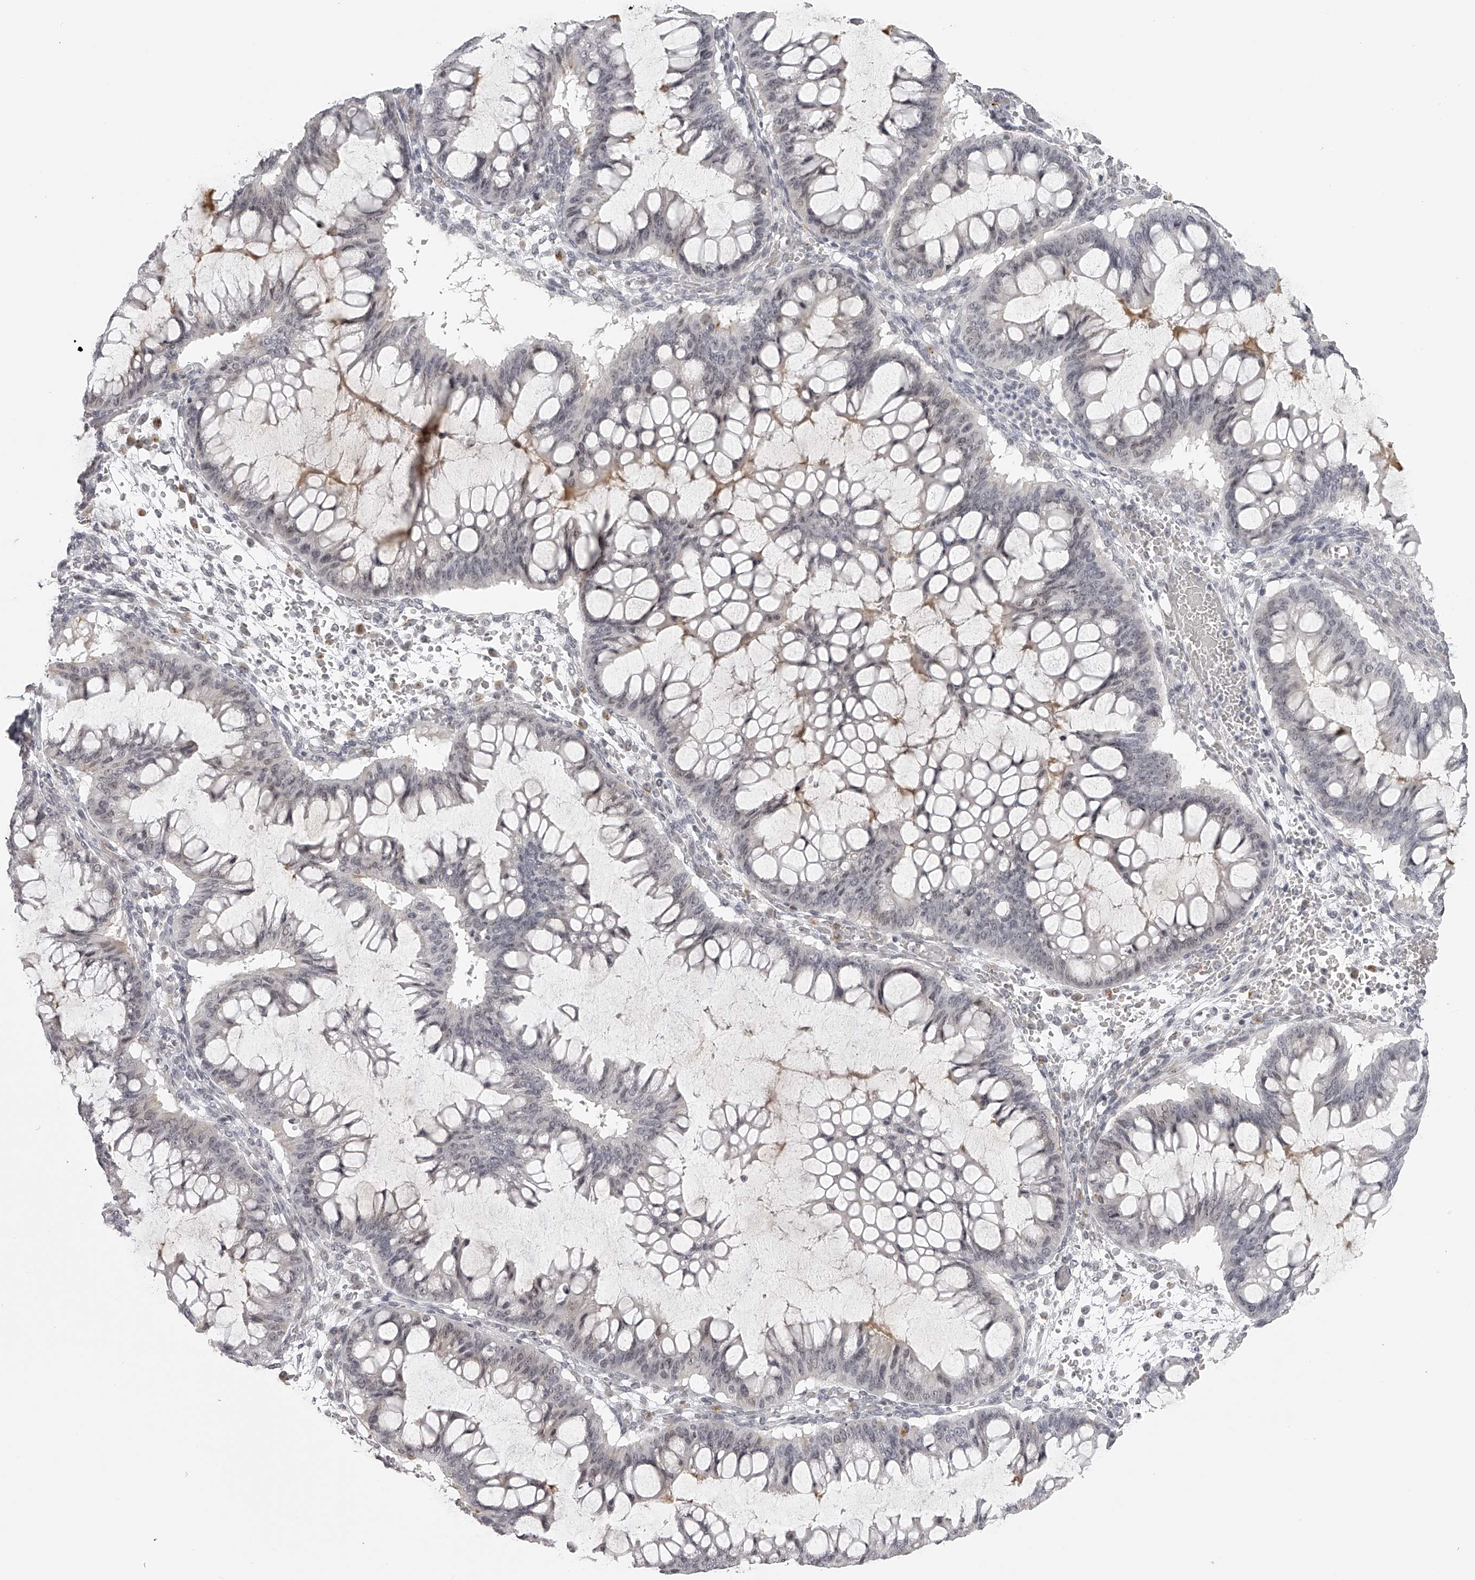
{"staining": {"intensity": "negative", "quantity": "none", "location": "none"}, "tissue": "ovarian cancer", "cell_type": "Tumor cells", "image_type": "cancer", "snomed": [{"axis": "morphology", "description": "Cystadenocarcinoma, mucinous, NOS"}, {"axis": "topography", "description": "Ovary"}], "caption": "The micrograph exhibits no staining of tumor cells in ovarian mucinous cystadenocarcinoma. (DAB (3,3'-diaminobenzidine) IHC, high magnification).", "gene": "RNF220", "patient": {"sex": "female", "age": 73}}